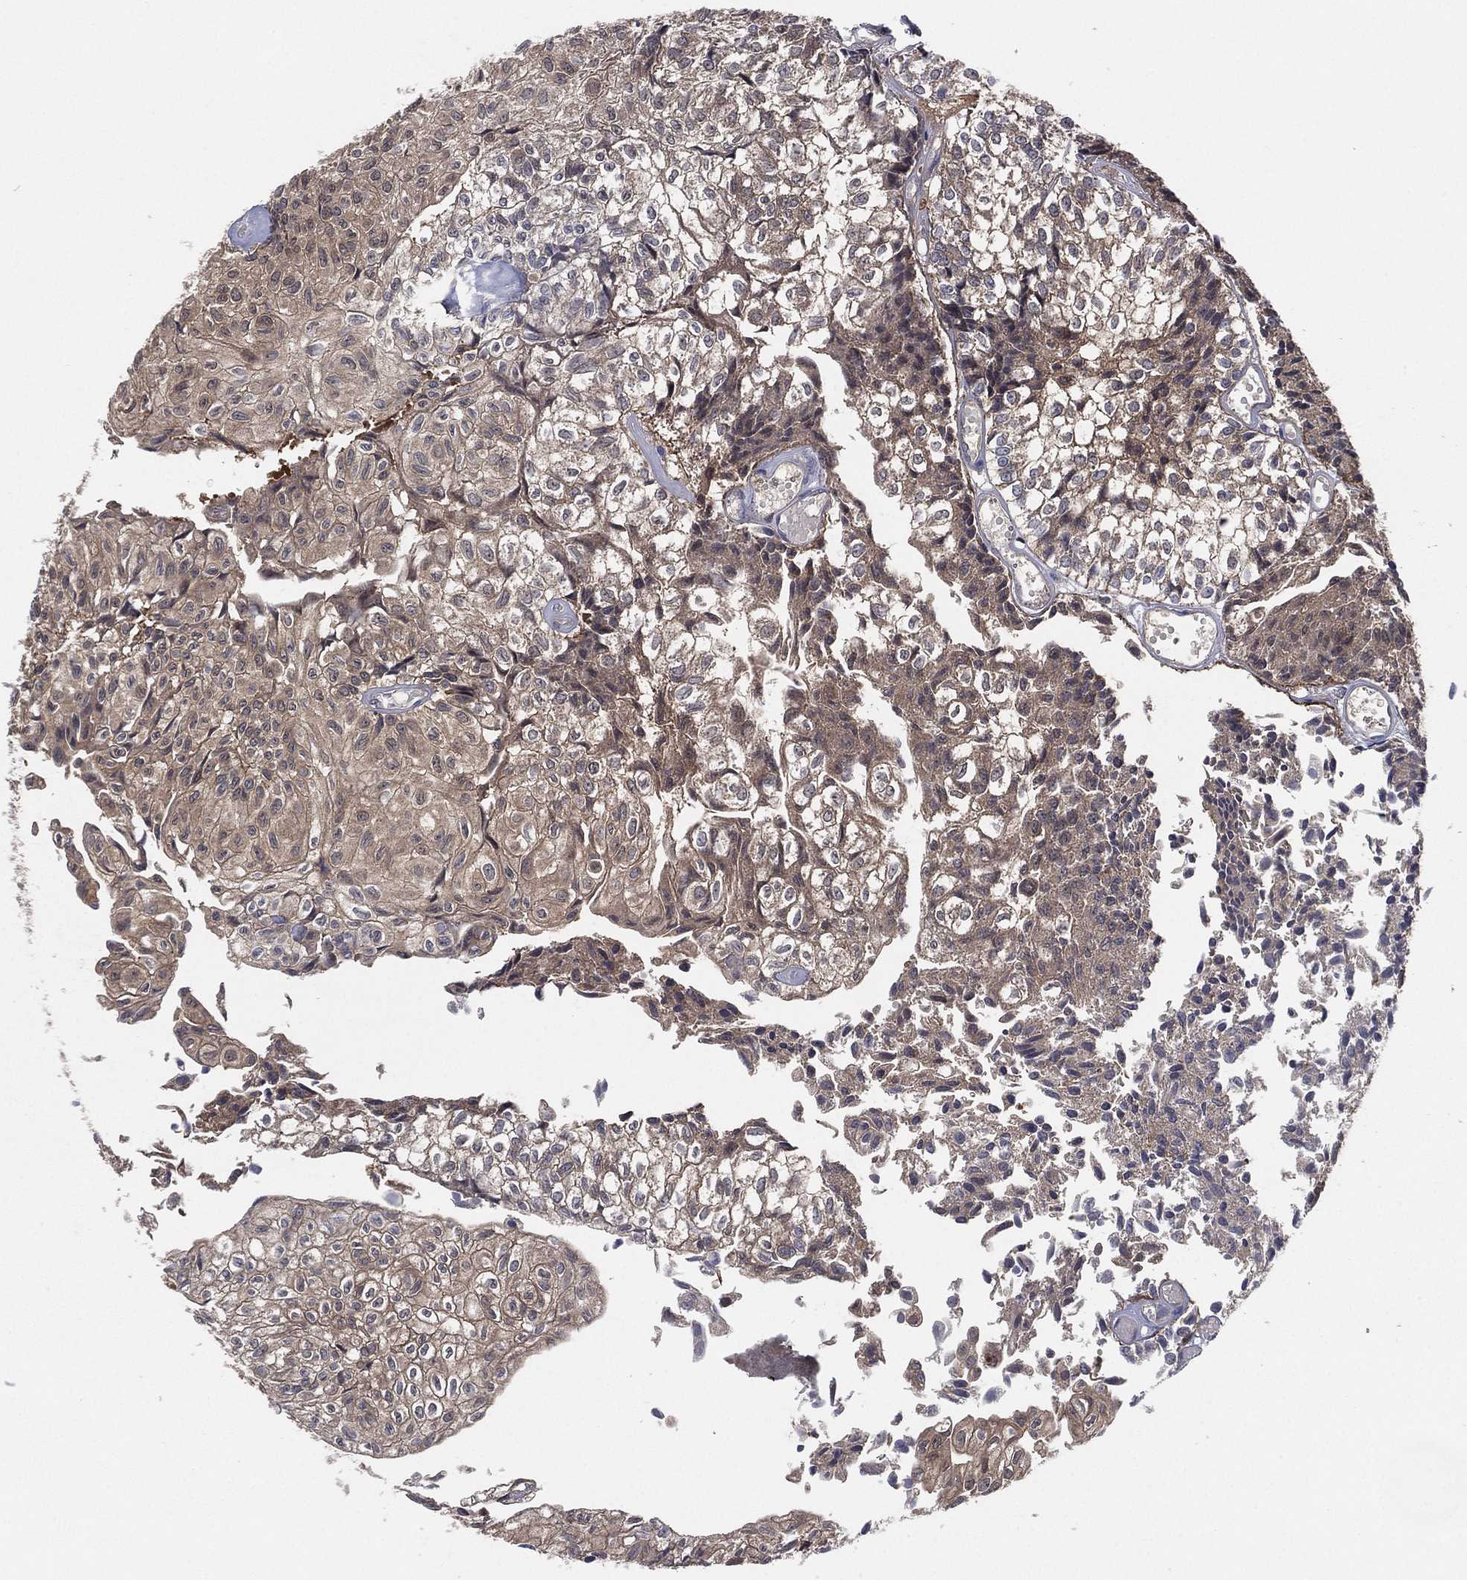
{"staining": {"intensity": "moderate", "quantity": "25%-75%", "location": "cytoplasmic/membranous"}, "tissue": "urothelial cancer", "cell_type": "Tumor cells", "image_type": "cancer", "snomed": [{"axis": "morphology", "description": "Urothelial carcinoma, Low grade"}, {"axis": "topography", "description": "Urinary bladder"}], "caption": "Protein staining by immunohistochemistry (IHC) exhibits moderate cytoplasmic/membranous expression in about 25%-75% of tumor cells in urothelial cancer.", "gene": "PSMG4", "patient": {"sex": "male", "age": 89}}